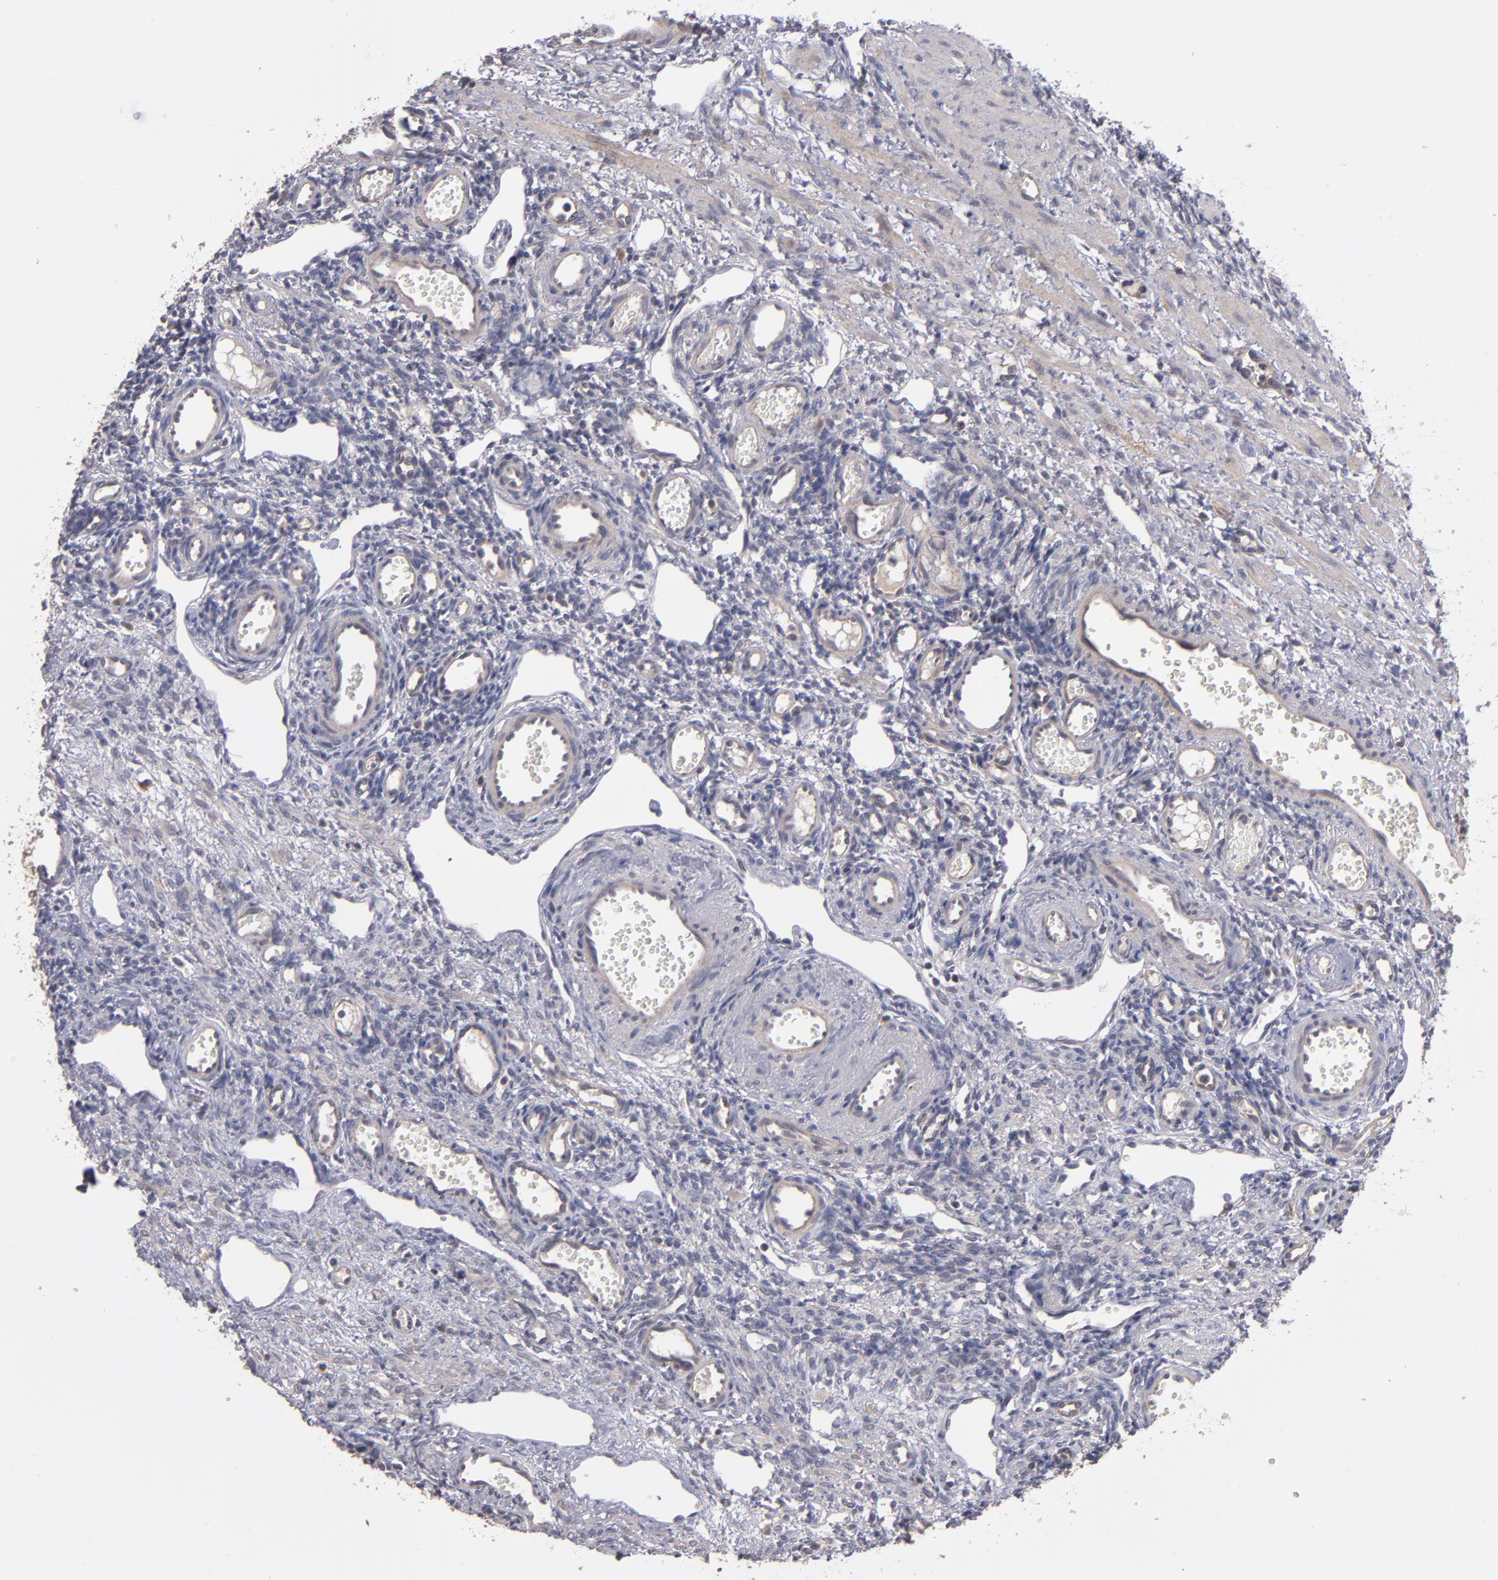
{"staining": {"intensity": "weak", "quantity": ">75%", "location": "cytoplasmic/membranous"}, "tissue": "ovary", "cell_type": "Follicle cells", "image_type": "normal", "snomed": [{"axis": "morphology", "description": "Normal tissue, NOS"}, {"axis": "topography", "description": "Ovary"}], "caption": "A low amount of weak cytoplasmic/membranous staining is identified in approximately >75% of follicle cells in benign ovary.", "gene": "CTSO", "patient": {"sex": "female", "age": 33}}